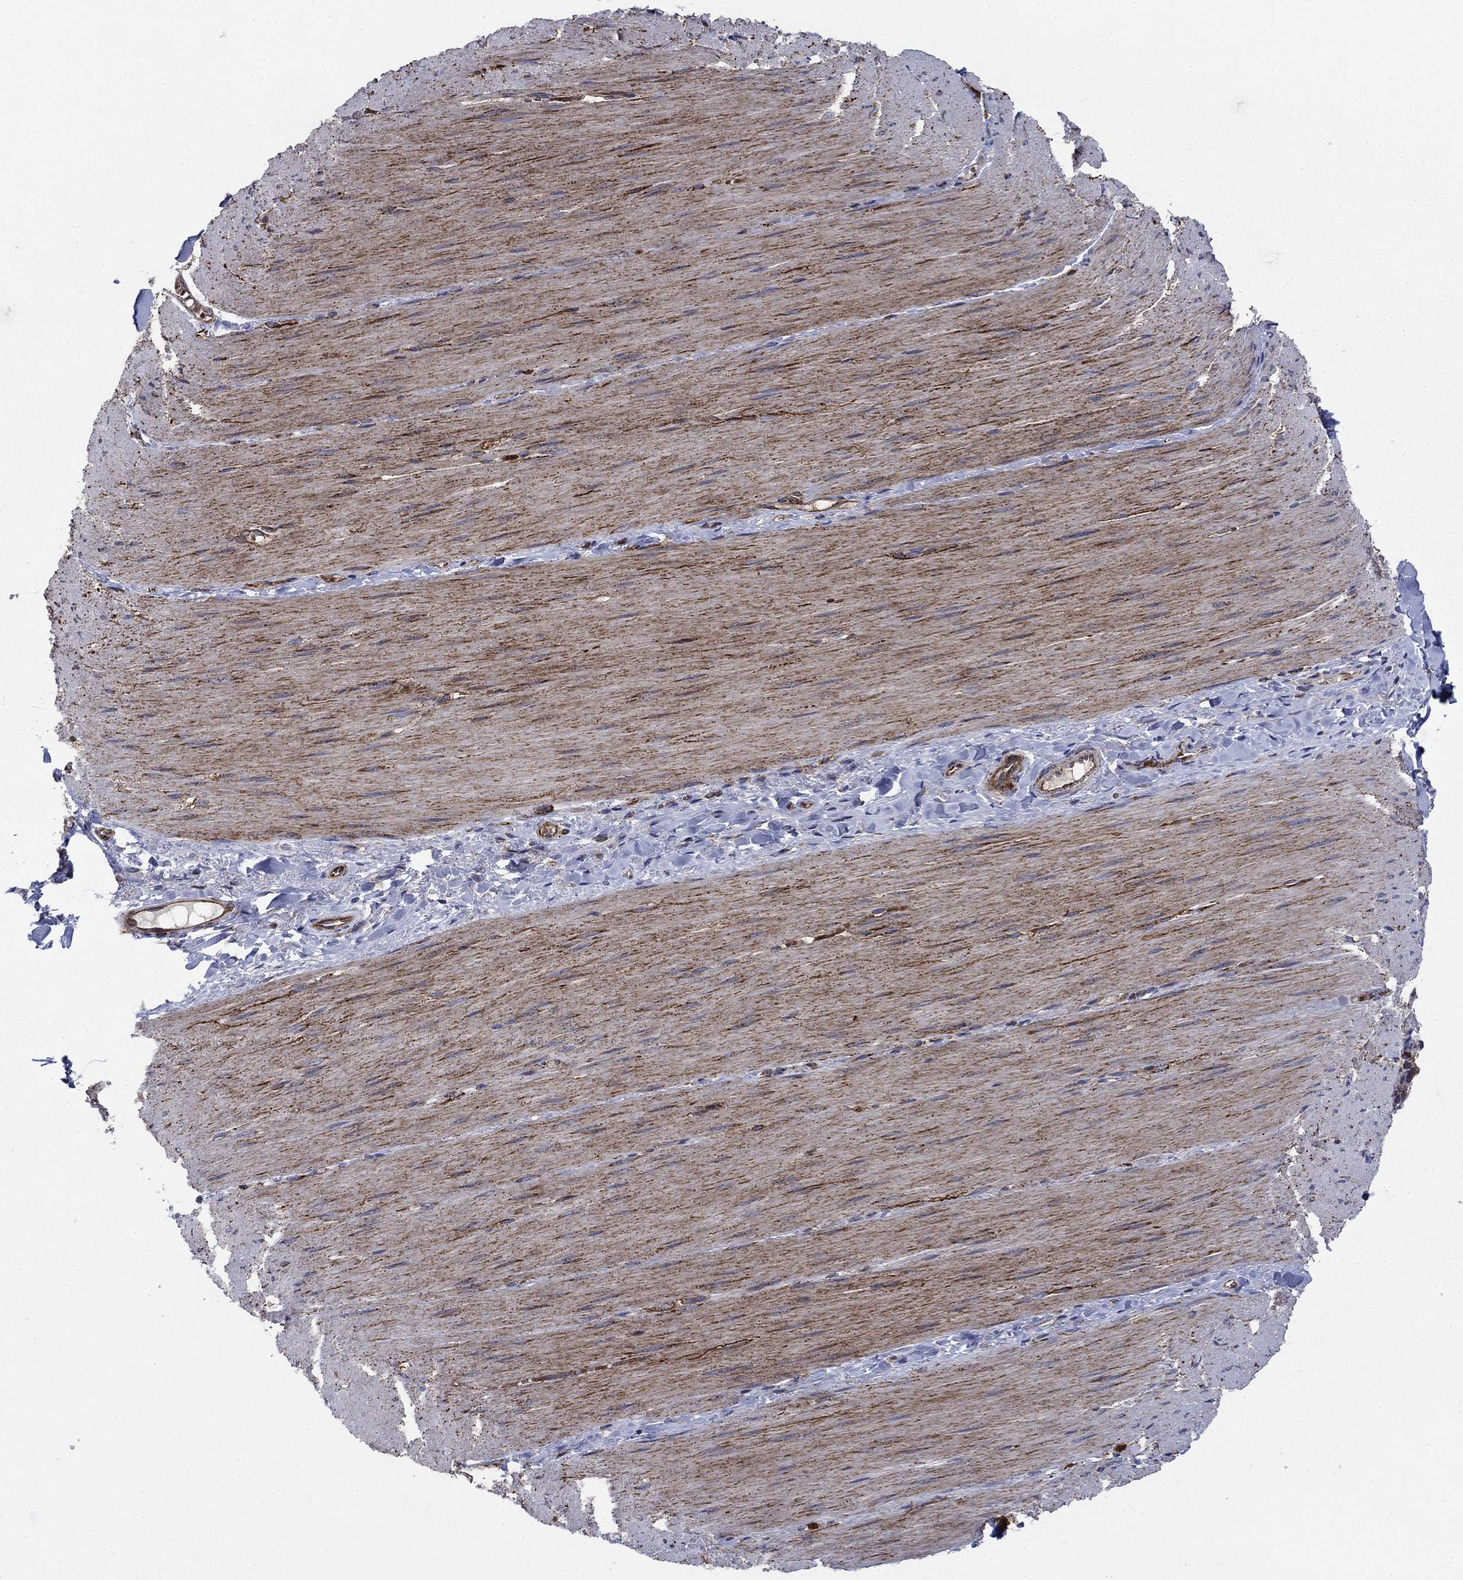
{"staining": {"intensity": "negative", "quantity": "none", "location": "none"}, "tissue": "adipose tissue", "cell_type": "Adipocytes", "image_type": "normal", "snomed": [{"axis": "morphology", "description": "Normal tissue, NOS"}, {"axis": "topography", "description": "Smooth muscle"}, {"axis": "topography", "description": "Duodenum"}, {"axis": "topography", "description": "Peripheral nerve tissue"}], "caption": "Adipocytes show no significant protein staining in unremarkable adipose tissue. (DAB (3,3'-diaminobenzidine) IHC, high magnification).", "gene": "RNF19B", "patient": {"sex": "female", "age": 61}}